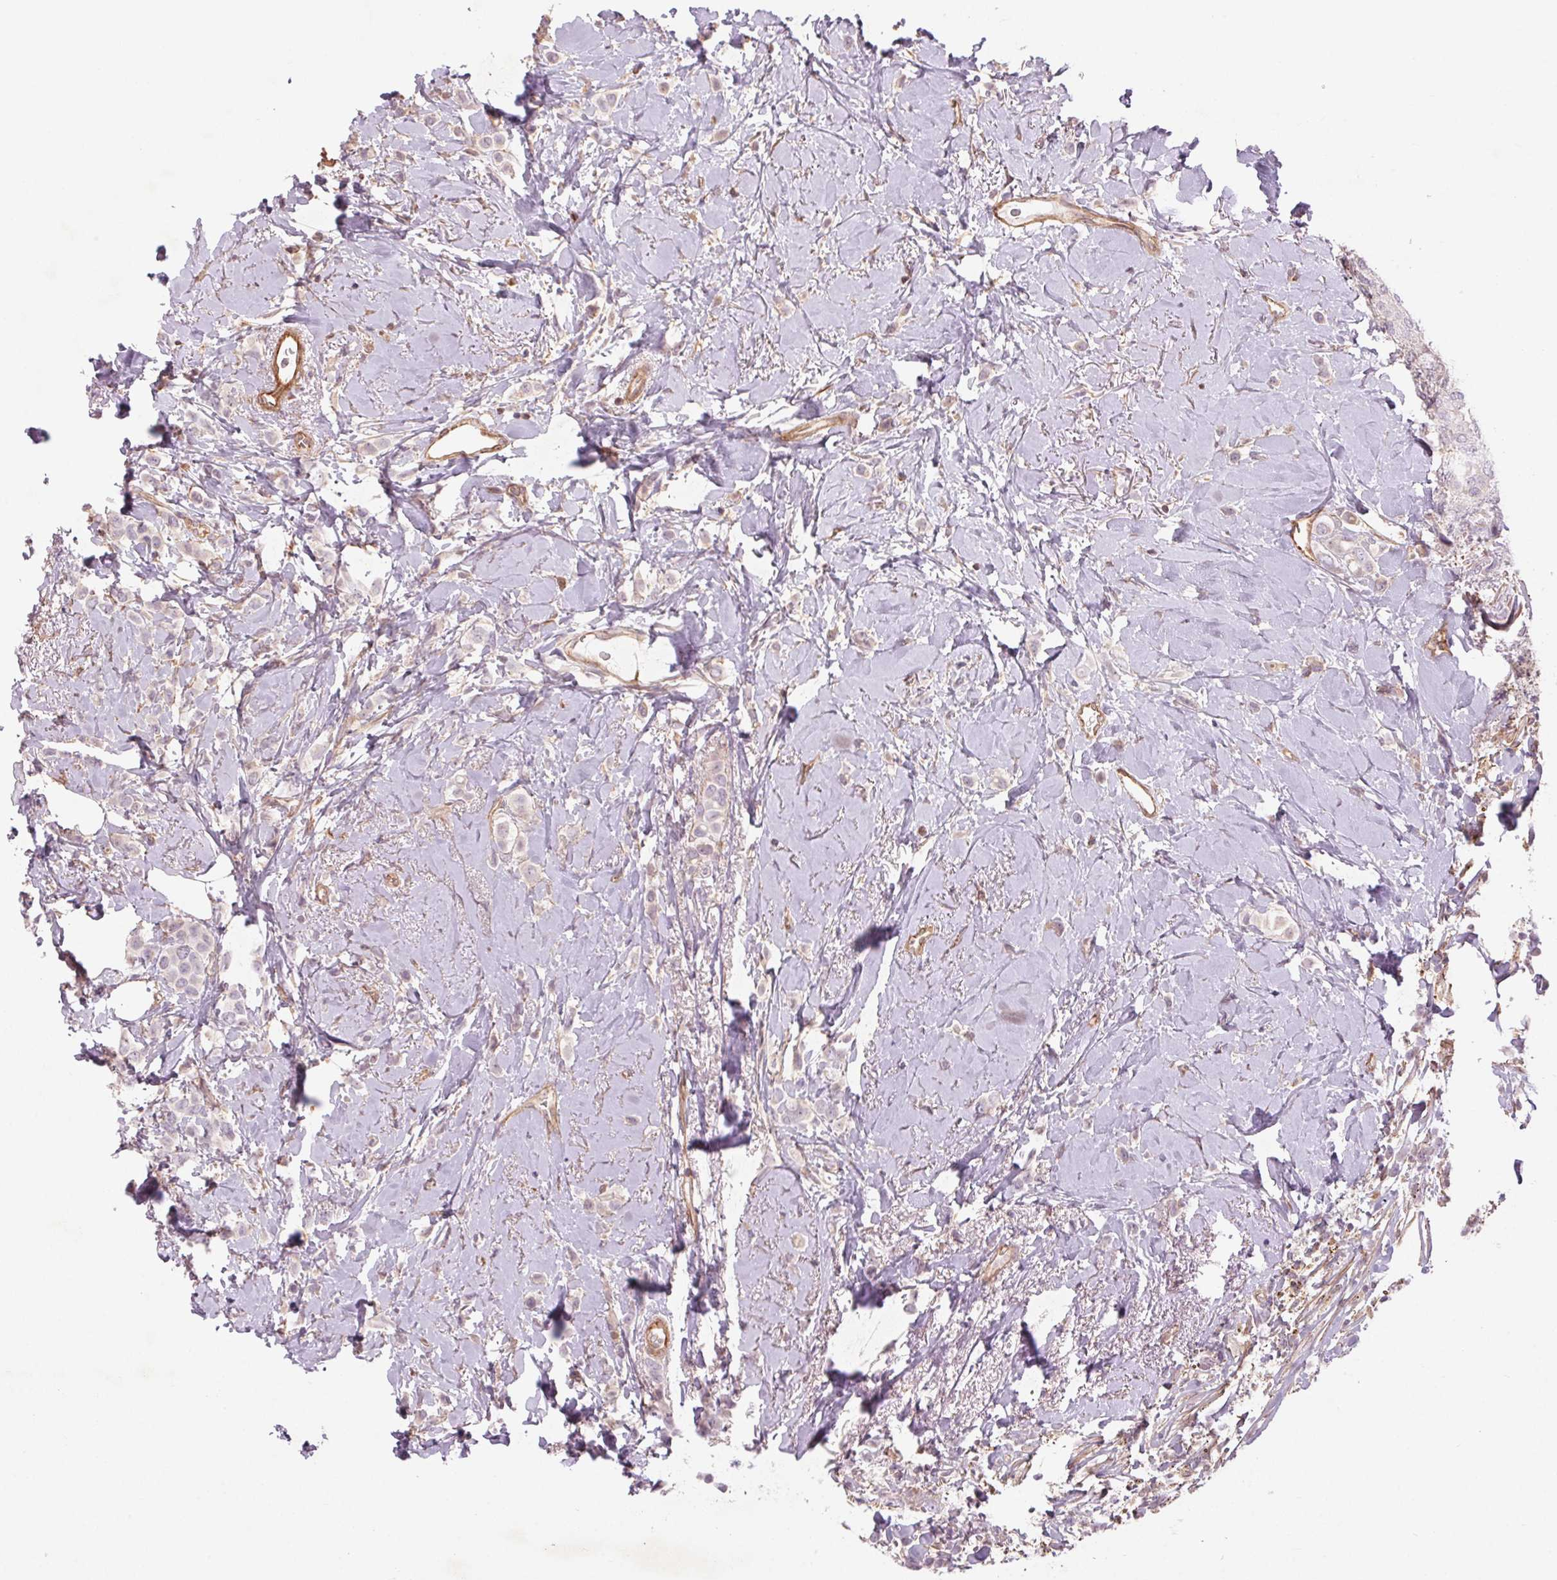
{"staining": {"intensity": "negative", "quantity": "none", "location": "none"}, "tissue": "breast cancer", "cell_type": "Tumor cells", "image_type": "cancer", "snomed": [{"axis": "morphology", "description": "Lobular carcinoma"}, {"axis": "topography", "description": "Breast"}], "caption": "Human breast lobular carcinoma stained for a protein using immunohistochemistry (IHC) shows no positivity in tumor cells.", "gene": "CCSER1", "patient": {"sex": "female", "age": 66}}